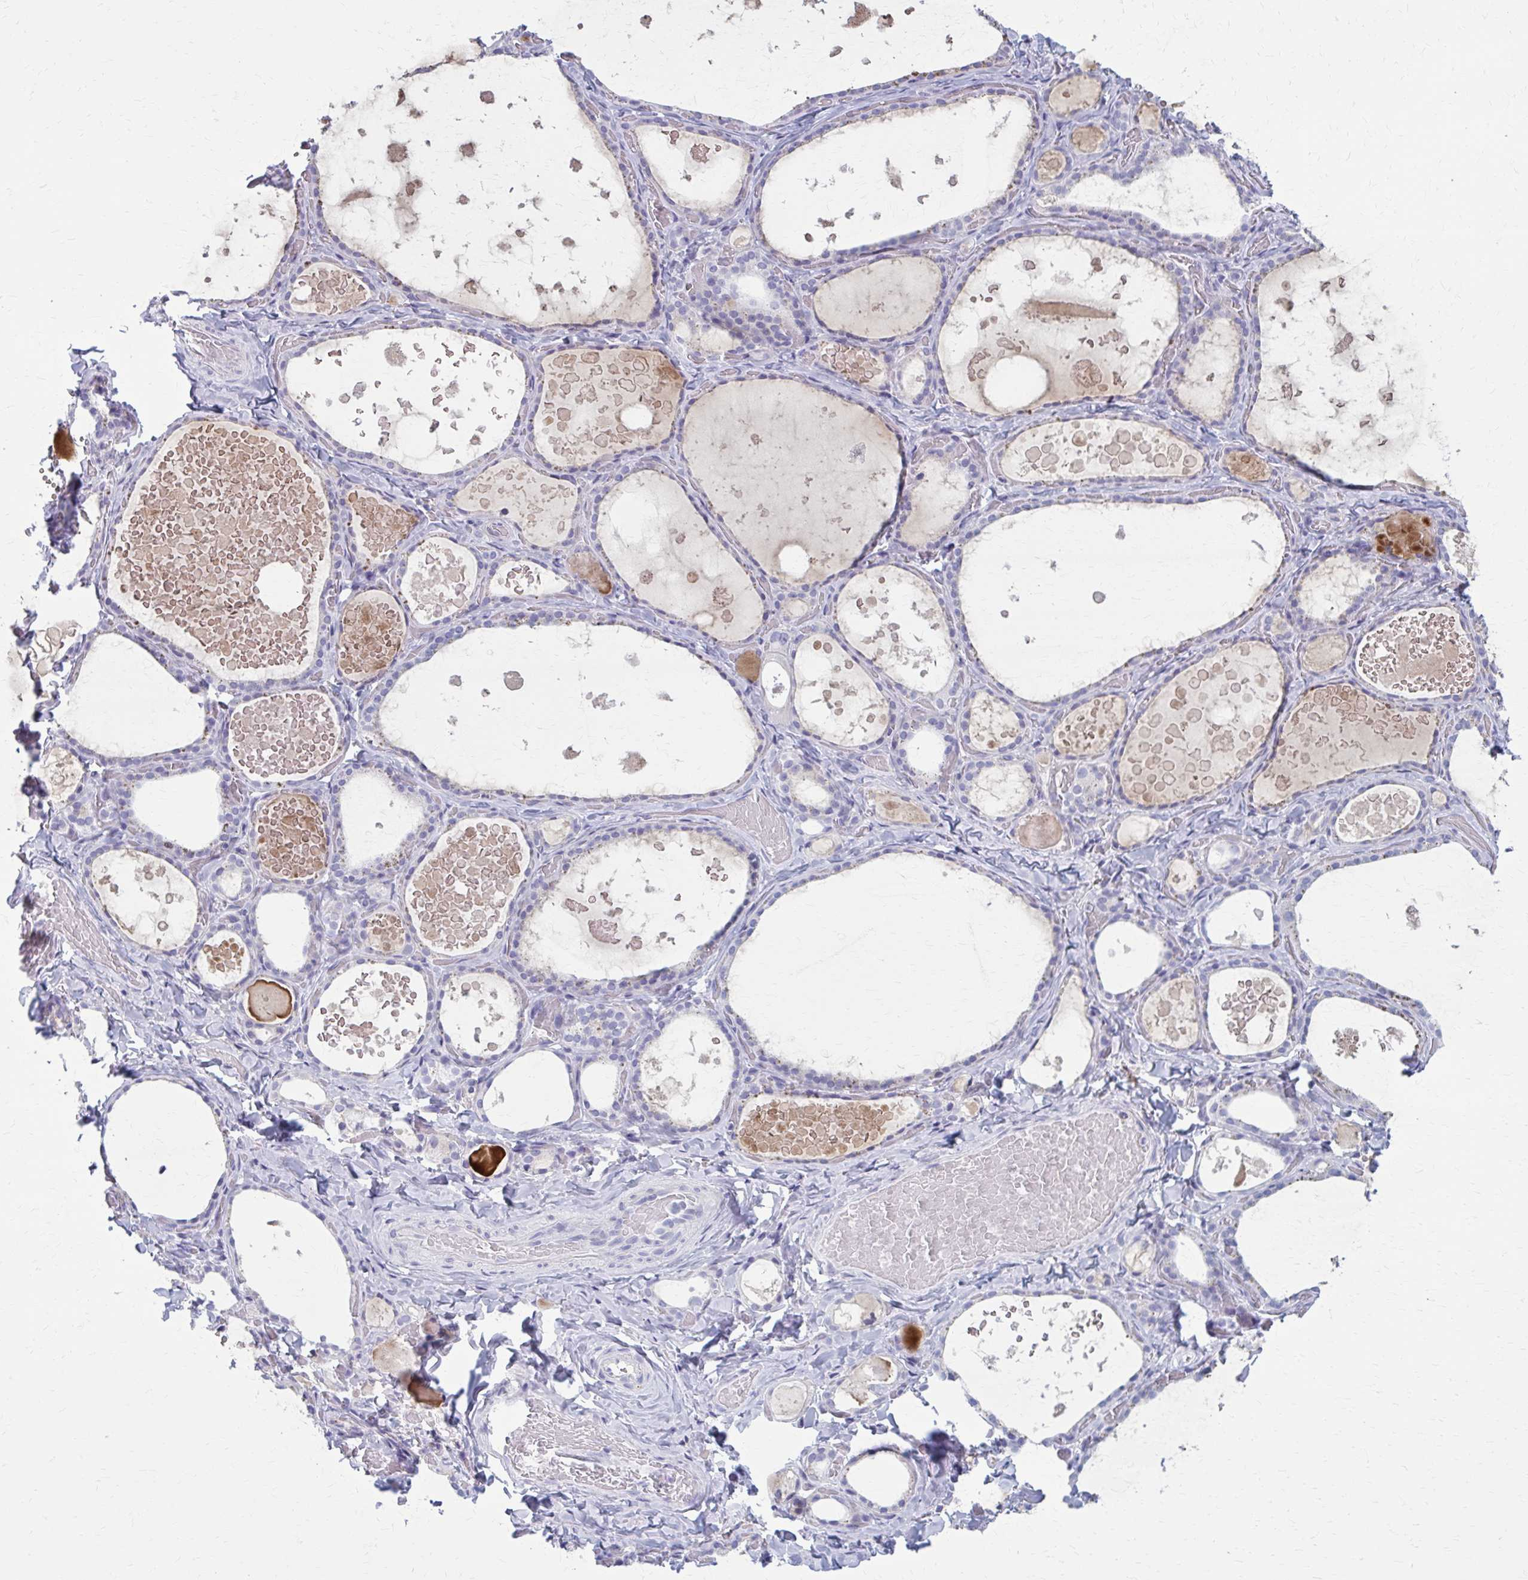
{"staining": {"intensity": "negative", "quantity": "none", "location": "none"}, "tissue": "thyroid gland", "cell_type": "Glandular cells", "image_type": "normal", "snomed": [{"axis": "morphology", "description": "Normal tissue, NOS"}, {"axis": "topography", "description": "Thyroid gland"}], "caption": "IHC histopathology image of unremarkable thyroid gland: thyroid gland stained with DAB demonstrates no significant protein expression in glandular cells.", "gene": "CASQ2", "patient": {"sex": "female", "age": 56}}